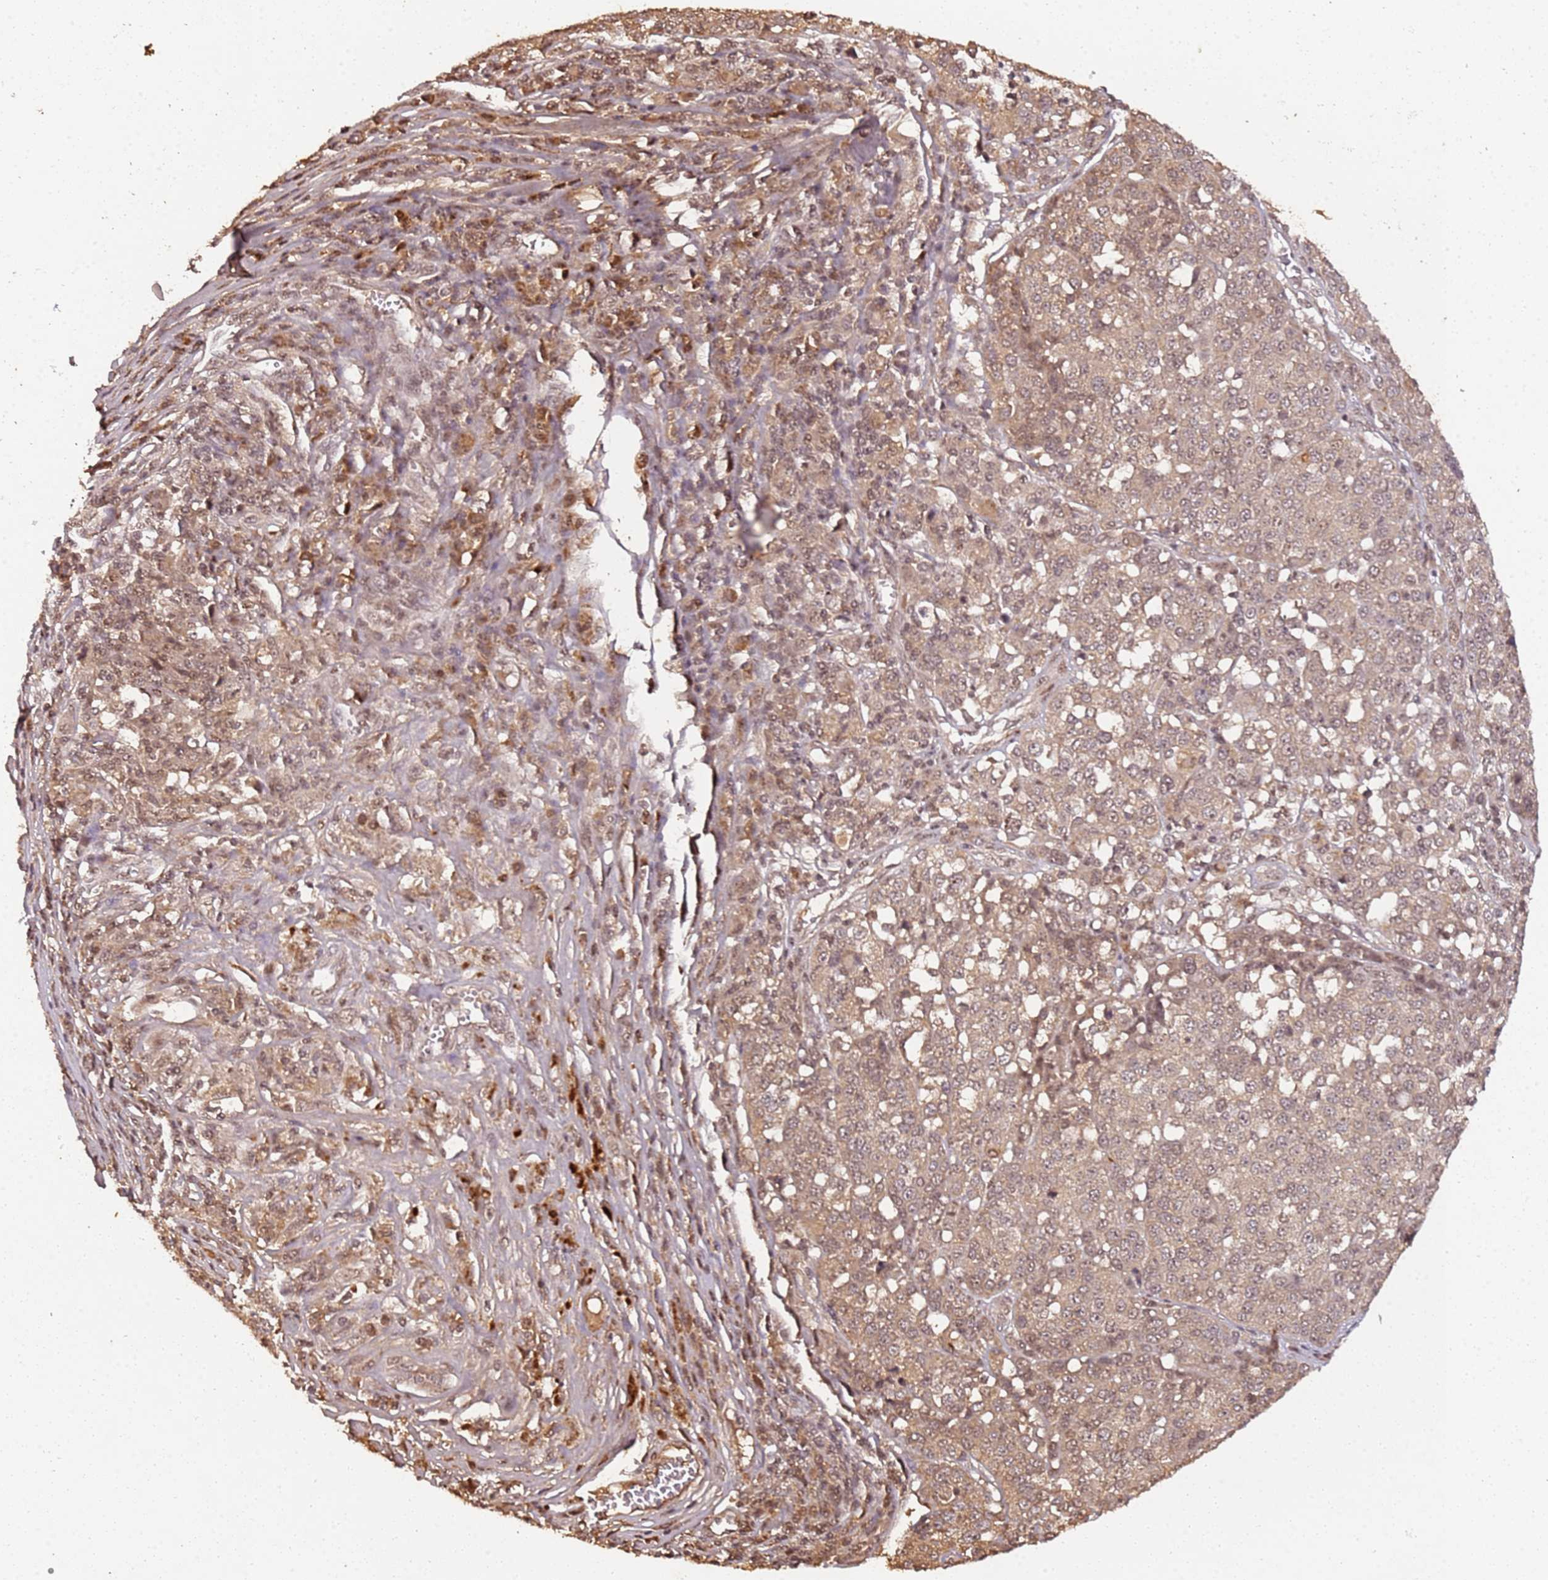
{"staining": {"intensity": "moderate", "quantity": "25%-75%", "location": "nuclear"}, "tissue": "melanoma", "cell_type": "Tumor cells", "image_type": "cancer", "snomed": [{"axis": "morphology", "description": "Malignant melanoma, Metastatic site"}, {"axis": "topography", "description": "Lymph node"}], "caption": "Melanoma stained for a protein shows moderate nuclear positivity in tumor cells.", "gene": "COL1A2", "patient": {"sex": "male", "age": 44}}